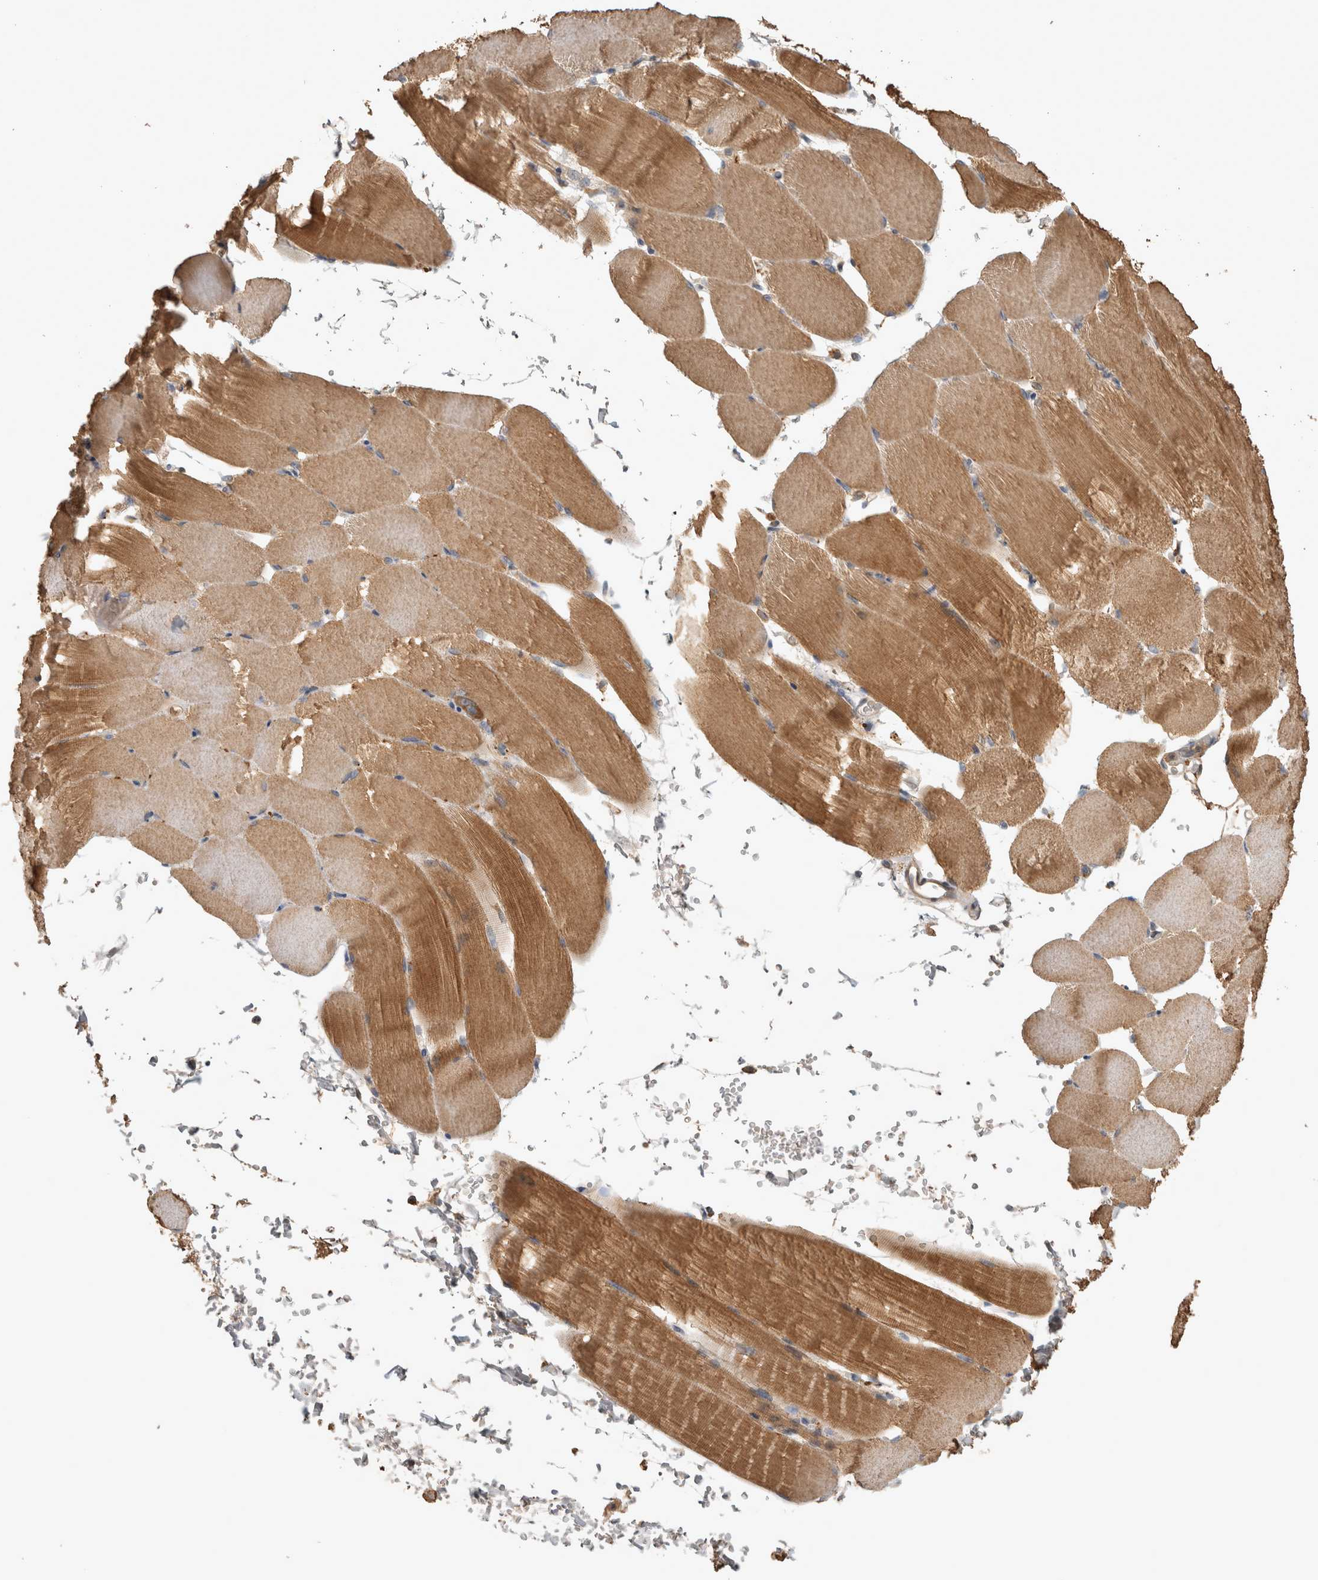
{"staining": {"intensity": "moderate", "quantity": ">75%", "location": "cytoplasmic/membranous"}, "tissue": "skeletal muscle", "cell_type": "Myocytes", "image_type": "normal", "snomed": [{"axis": "morphology", "description": "Normal tissue, NOS"}, {"axis": "topography", "description": "Skeletal muscle"}, {"axis": "topography", "description": "Parathyroid gland"}], "caption": "Immunohistochemical staining of unremarkable human skeletal muscle shows medium levels of moderate cytoplasmic/membranous staining in about >75% of myocytes. The staining was performed using DAB to visualize the protein expression in brown, while the nuclei were stained in blue with hematoxylin (Magnification: 20x).", "gene": "TRMT61B", "patient": {"sex": "female", "age": 37}}